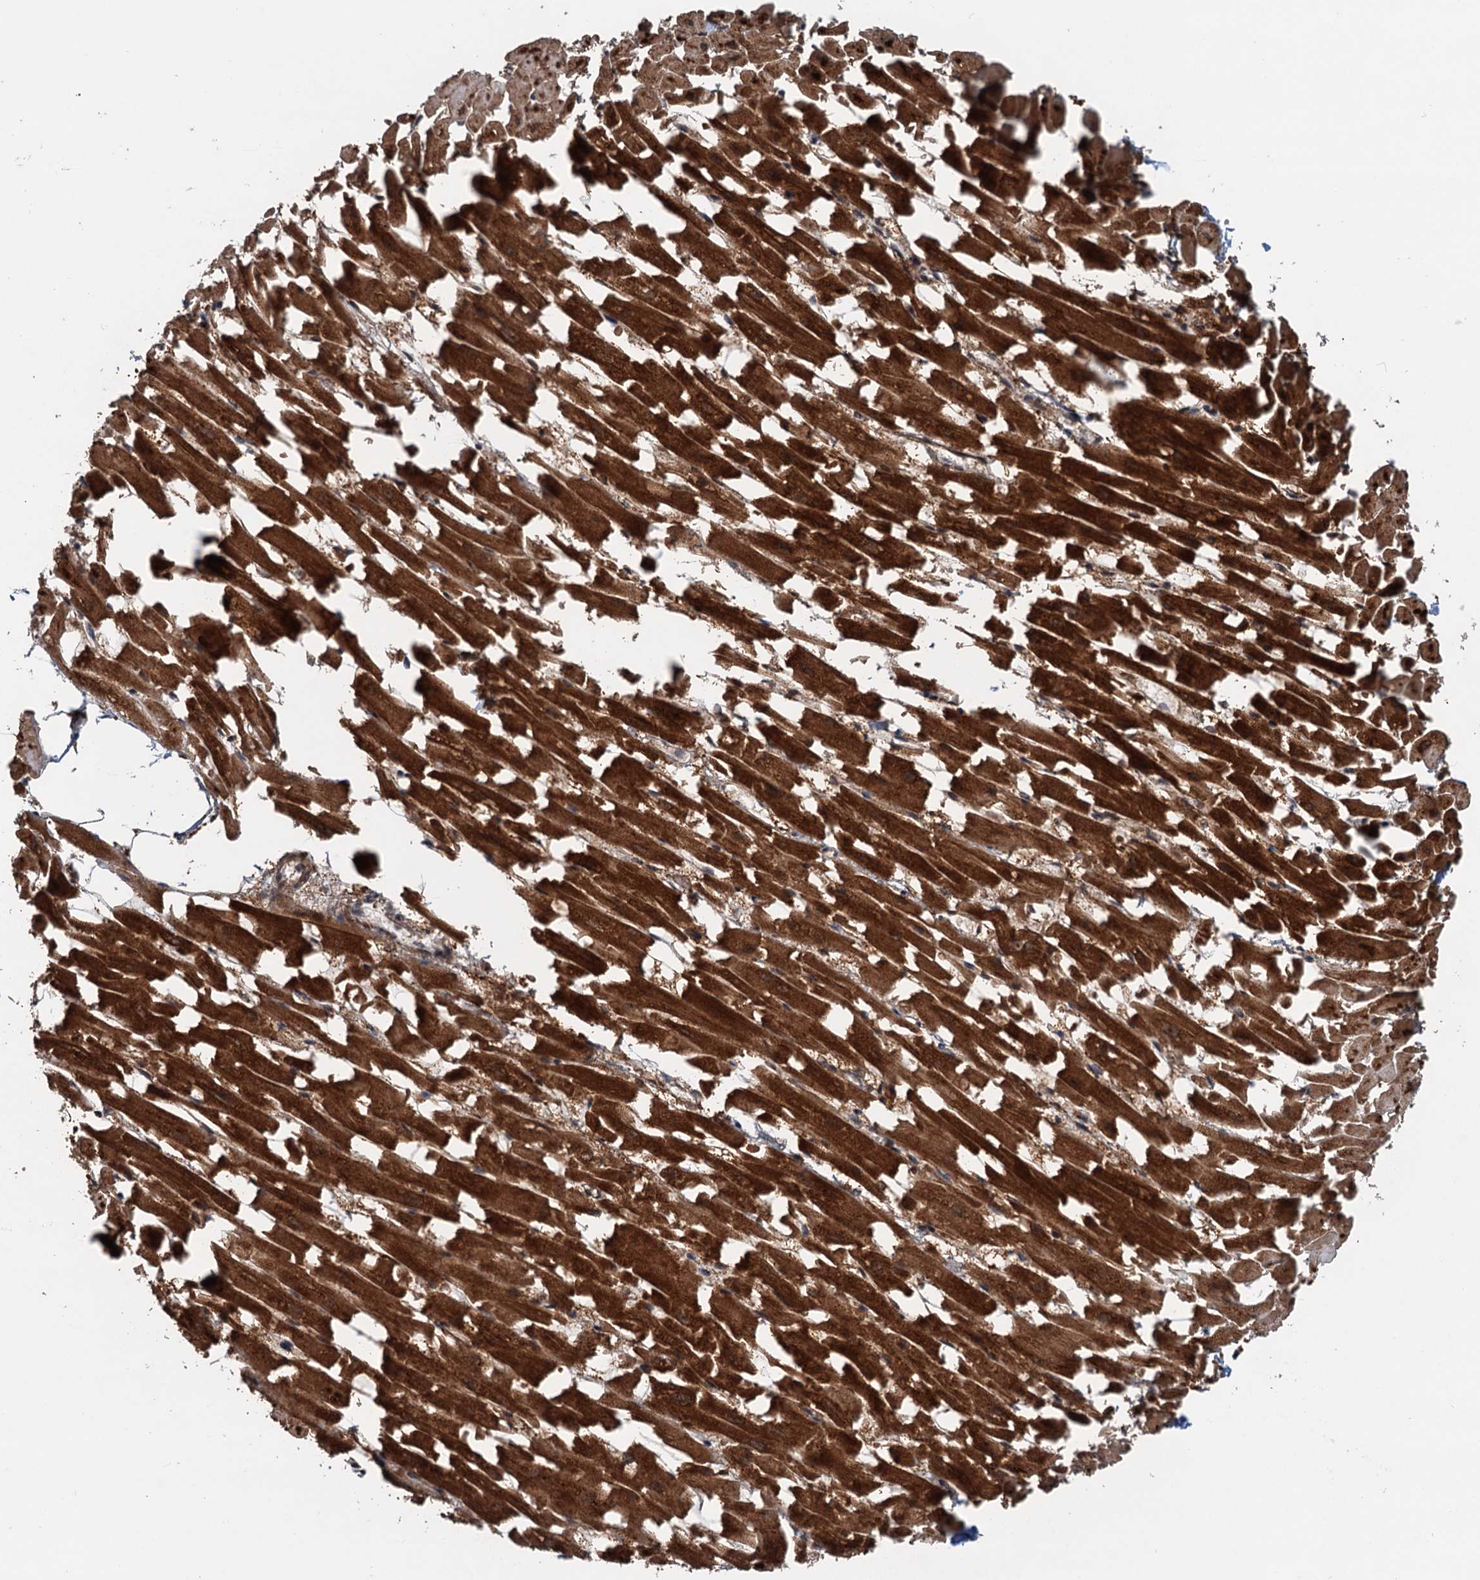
{"staining": {"intensity": "strong", "quantity": ">75%", "location": "cytoplasmic/membranous"}, "tissue": "heart muscle", "cell_type": "Cardiomyocytes", "image_type": "normal", "snomed": [{"axis": "morphology", "description": "Normal tissue, NOS"}, {"axis": "topography", "description": "Heart"}], "caption": "Immunohistochemical staining of unremarkable human heart muscle demonstrates strong cytoplasmic/membranous protein expression in about >75% of cardiomyocytes. (IHC, brightfield microscopy, high magnification).", "gene": "DYNC2I2", "patient": {"sex": "female", "age": 64}}